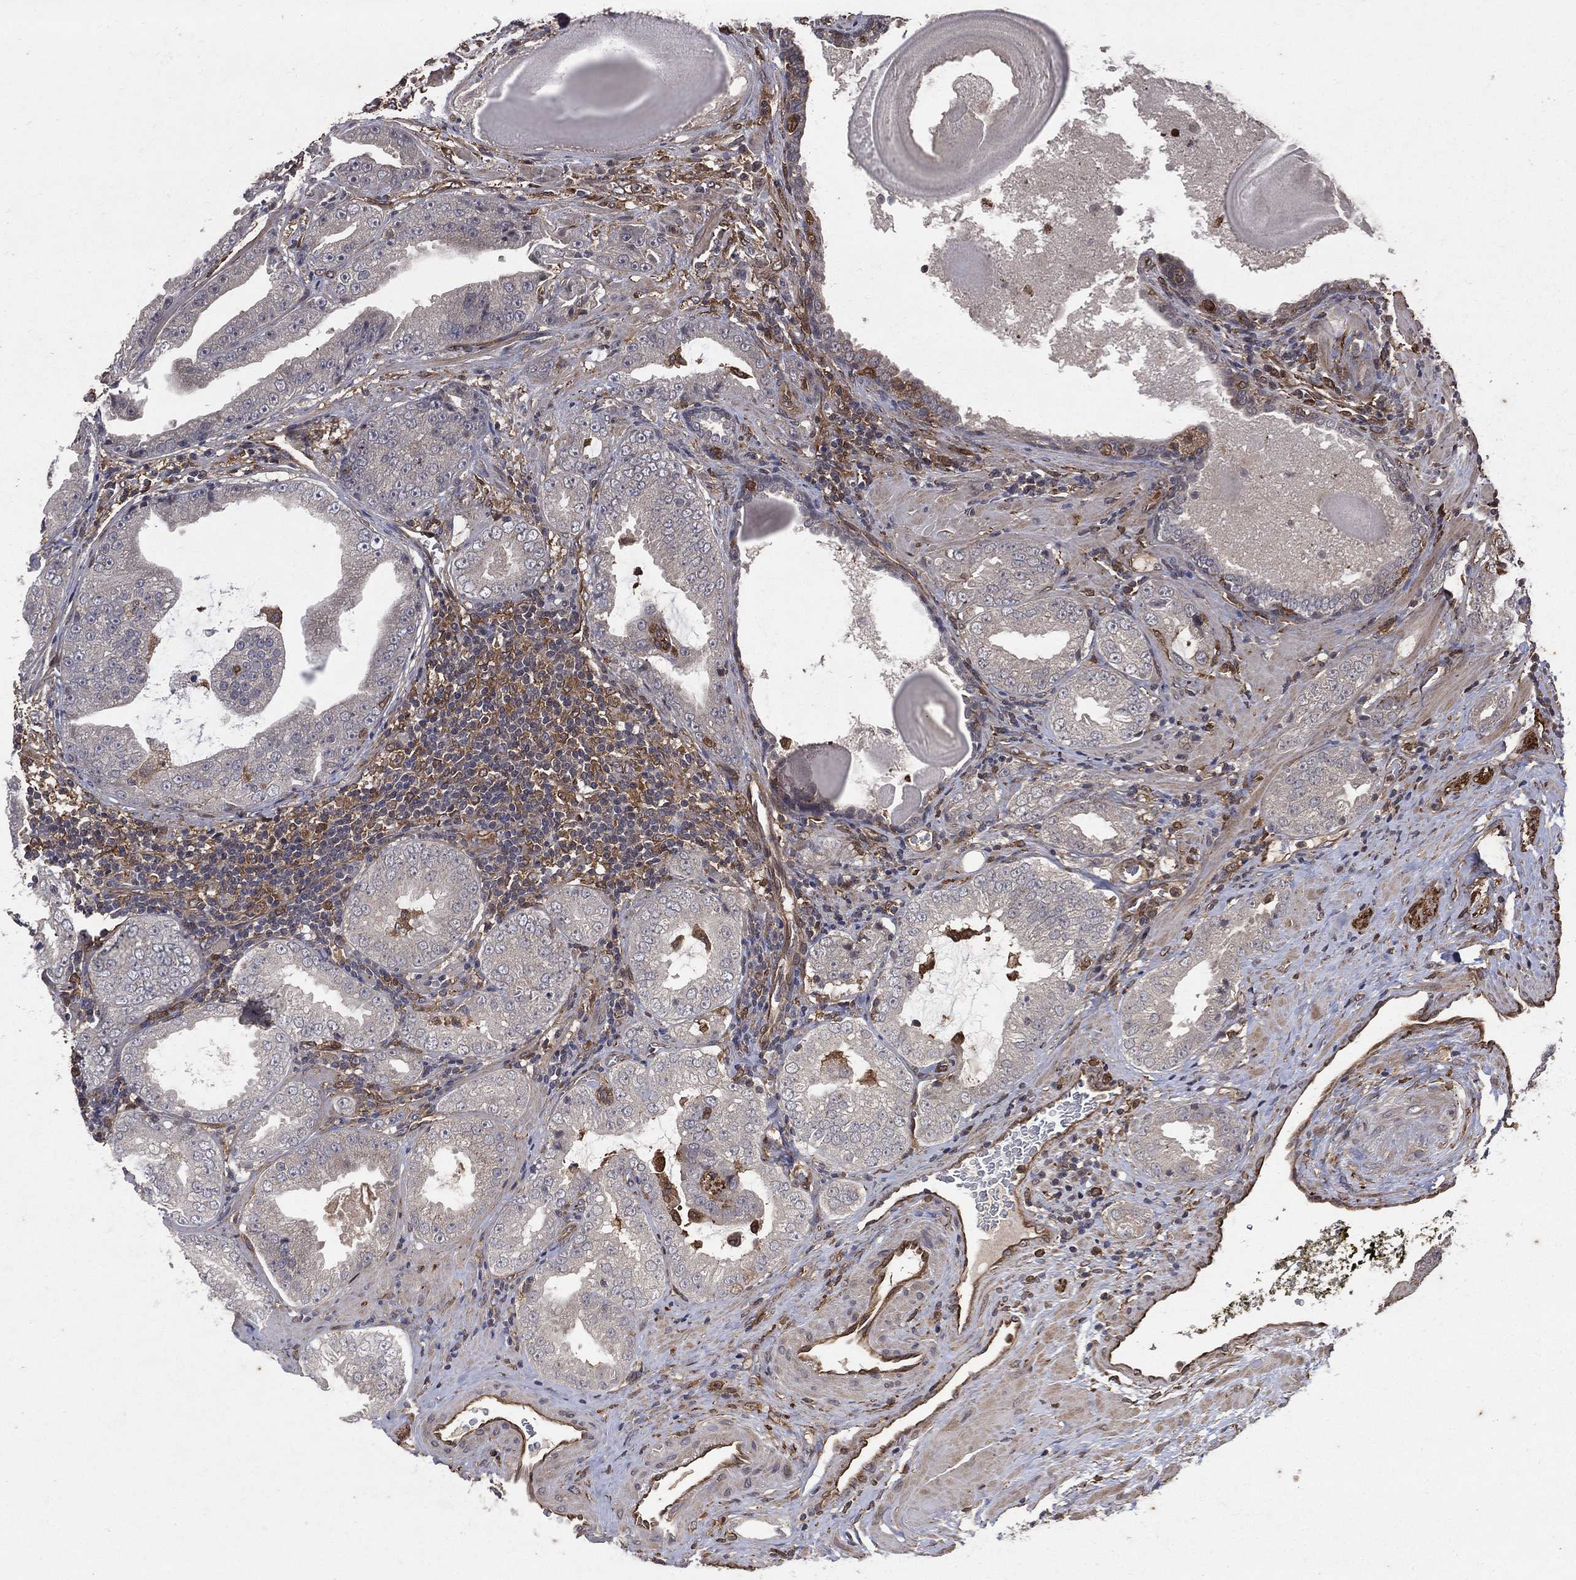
{"staining": {"intensity": "negative", "quantity": "none", "location": "none"}, "tissue": "prostate cancer", "cell_type": "Tumor cells", "image_type": "cancer", "snomed": [{"axis": "morphology", "description": "Adenocarcinoma, Low grade"}, {"axis": "topography", "description": "Prostate"}], "caption": "IHC image of neoplastic tissue: prostate low-grade adenocarcinoma stained with DAB (3,3'-diaminobenzidine) demonstrates no significant protein expression in tumor cells.", "gene": "DPYSL2", "patient": {"sex": "male", "age": 62}}